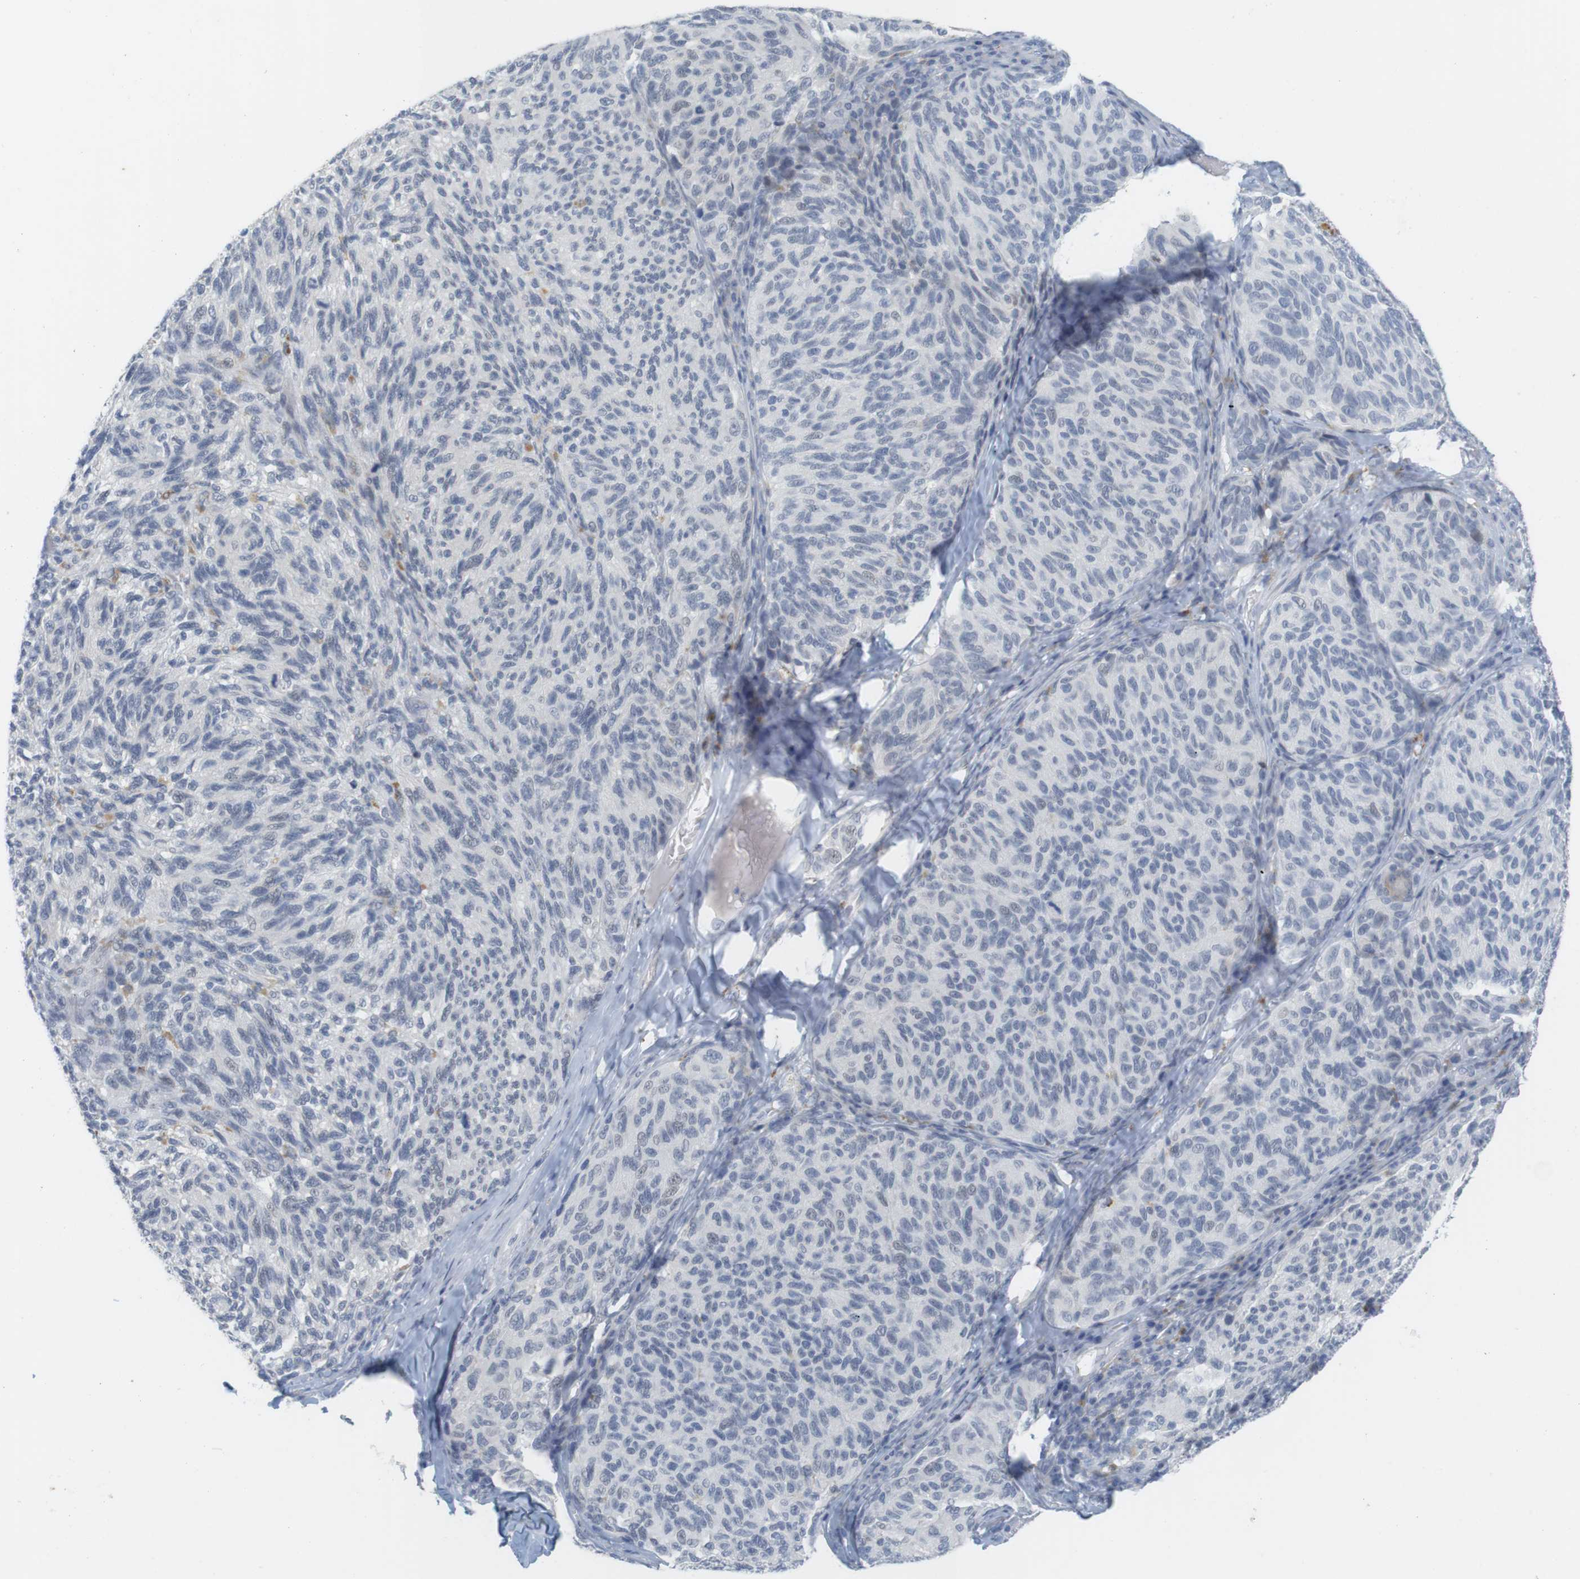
{"staining": {"intensity": "negative", "quantity": "none", "location": "none"}, "tissue": "melanoma", "cell_type": "Tumor cells", "image_type": "cancer", "snomed": [{"axis": "morphology", "description": "Malignant melanoma, NOS"}, {"axis": "topography", "description": "Skin"}], "caption": "An IHC micrograph of malignant melanoma is shown. There is no staining in tumor cells of malignant melanoma.", "gene": "YIPF1", "patient": {"sex": "female", "age": 73}}